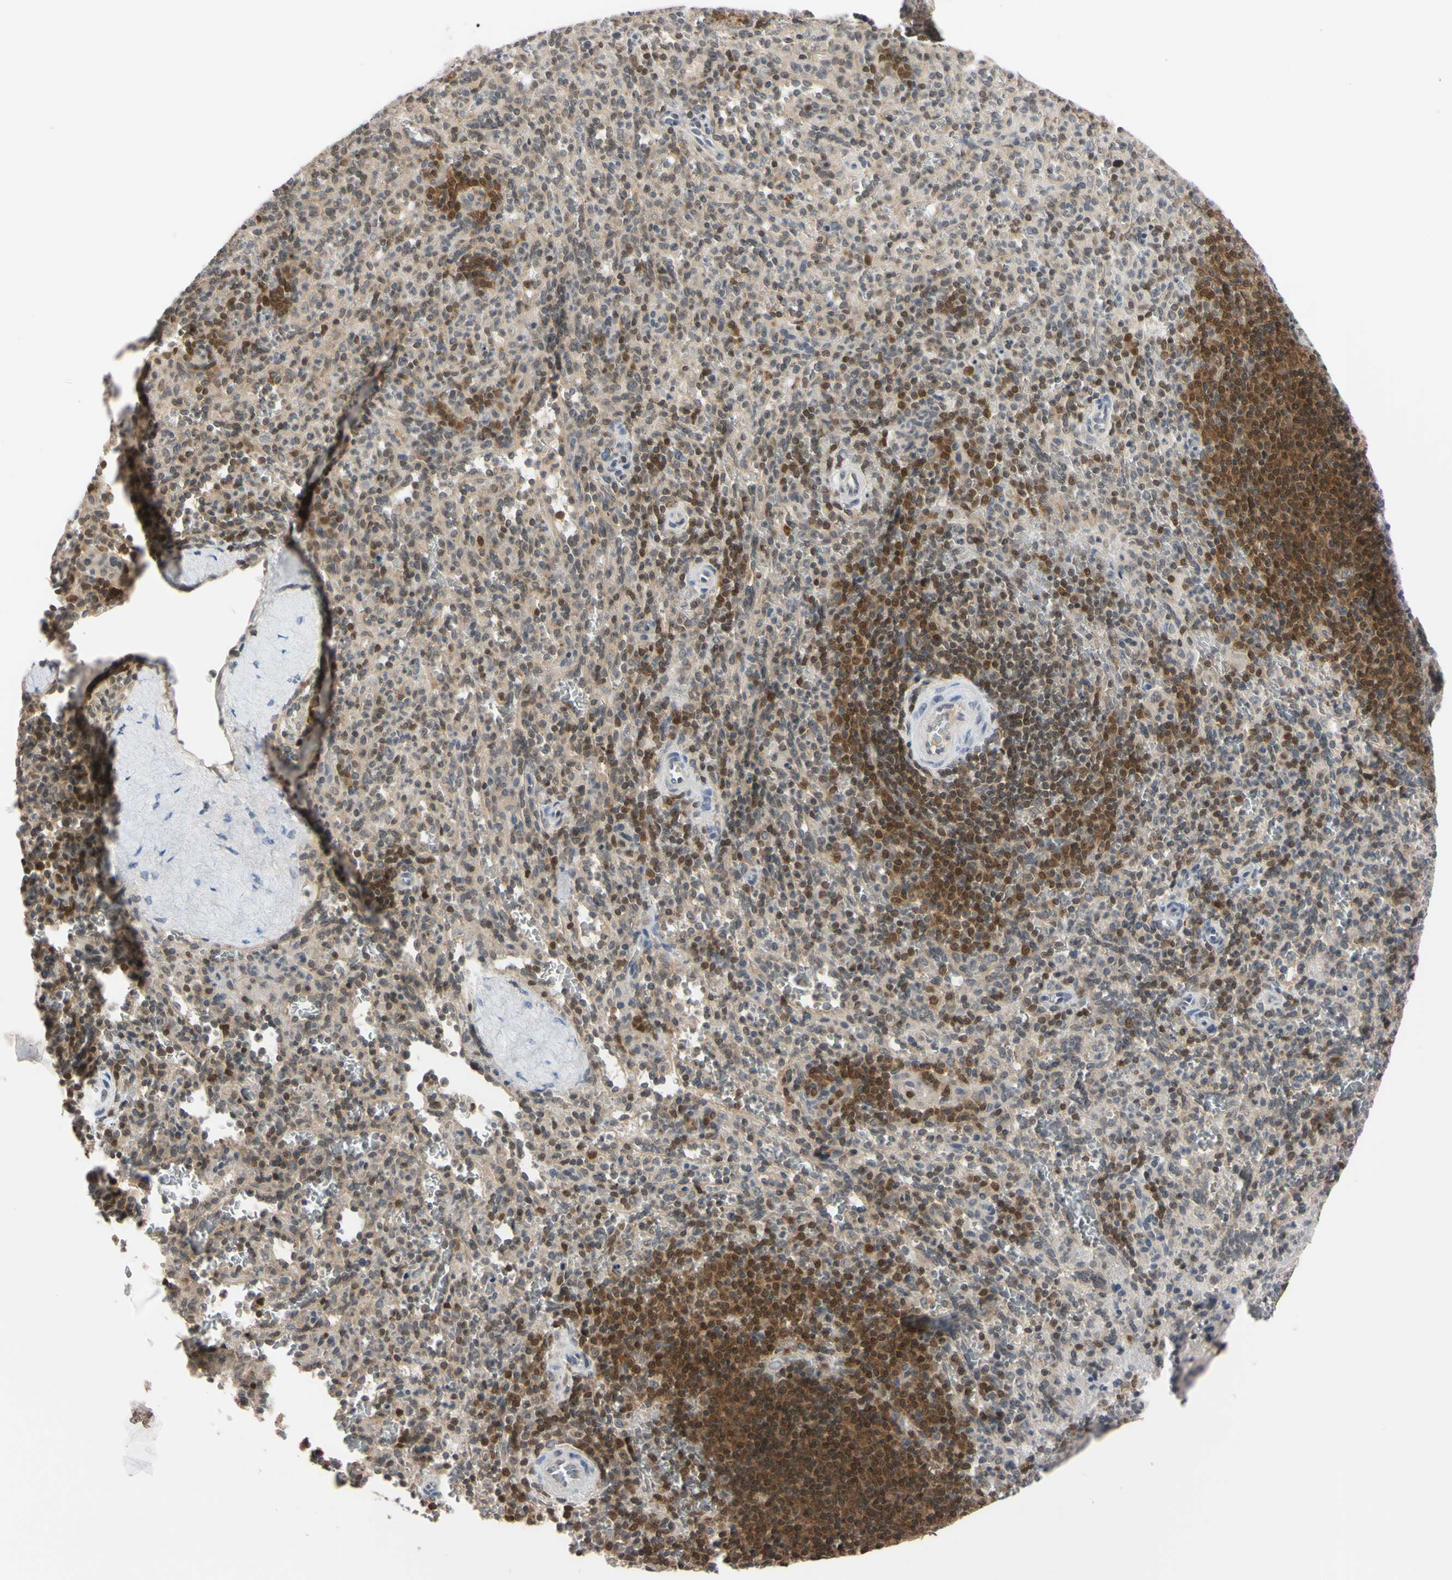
{"staining": {"intensity": "moderate", "quantity": "<25%", "location": "nuclear"}, "tissue": "spleen", "cell_type": "Cells in red pulp", "image_type": "normal", "snomed": [{"axis": "morphology", "description": "Normal tissue, NOS"}, {"axis": "topography", "description": "Spleen"}], "caption": "Immunohistochemistry (IHC) of unremarkable human spleen displays low levels of moderate nuclear positivity in approximately <25% of cells in red pulp.", "gene": "UBE2I", "patient": {"sex": "male", "age": 36}}